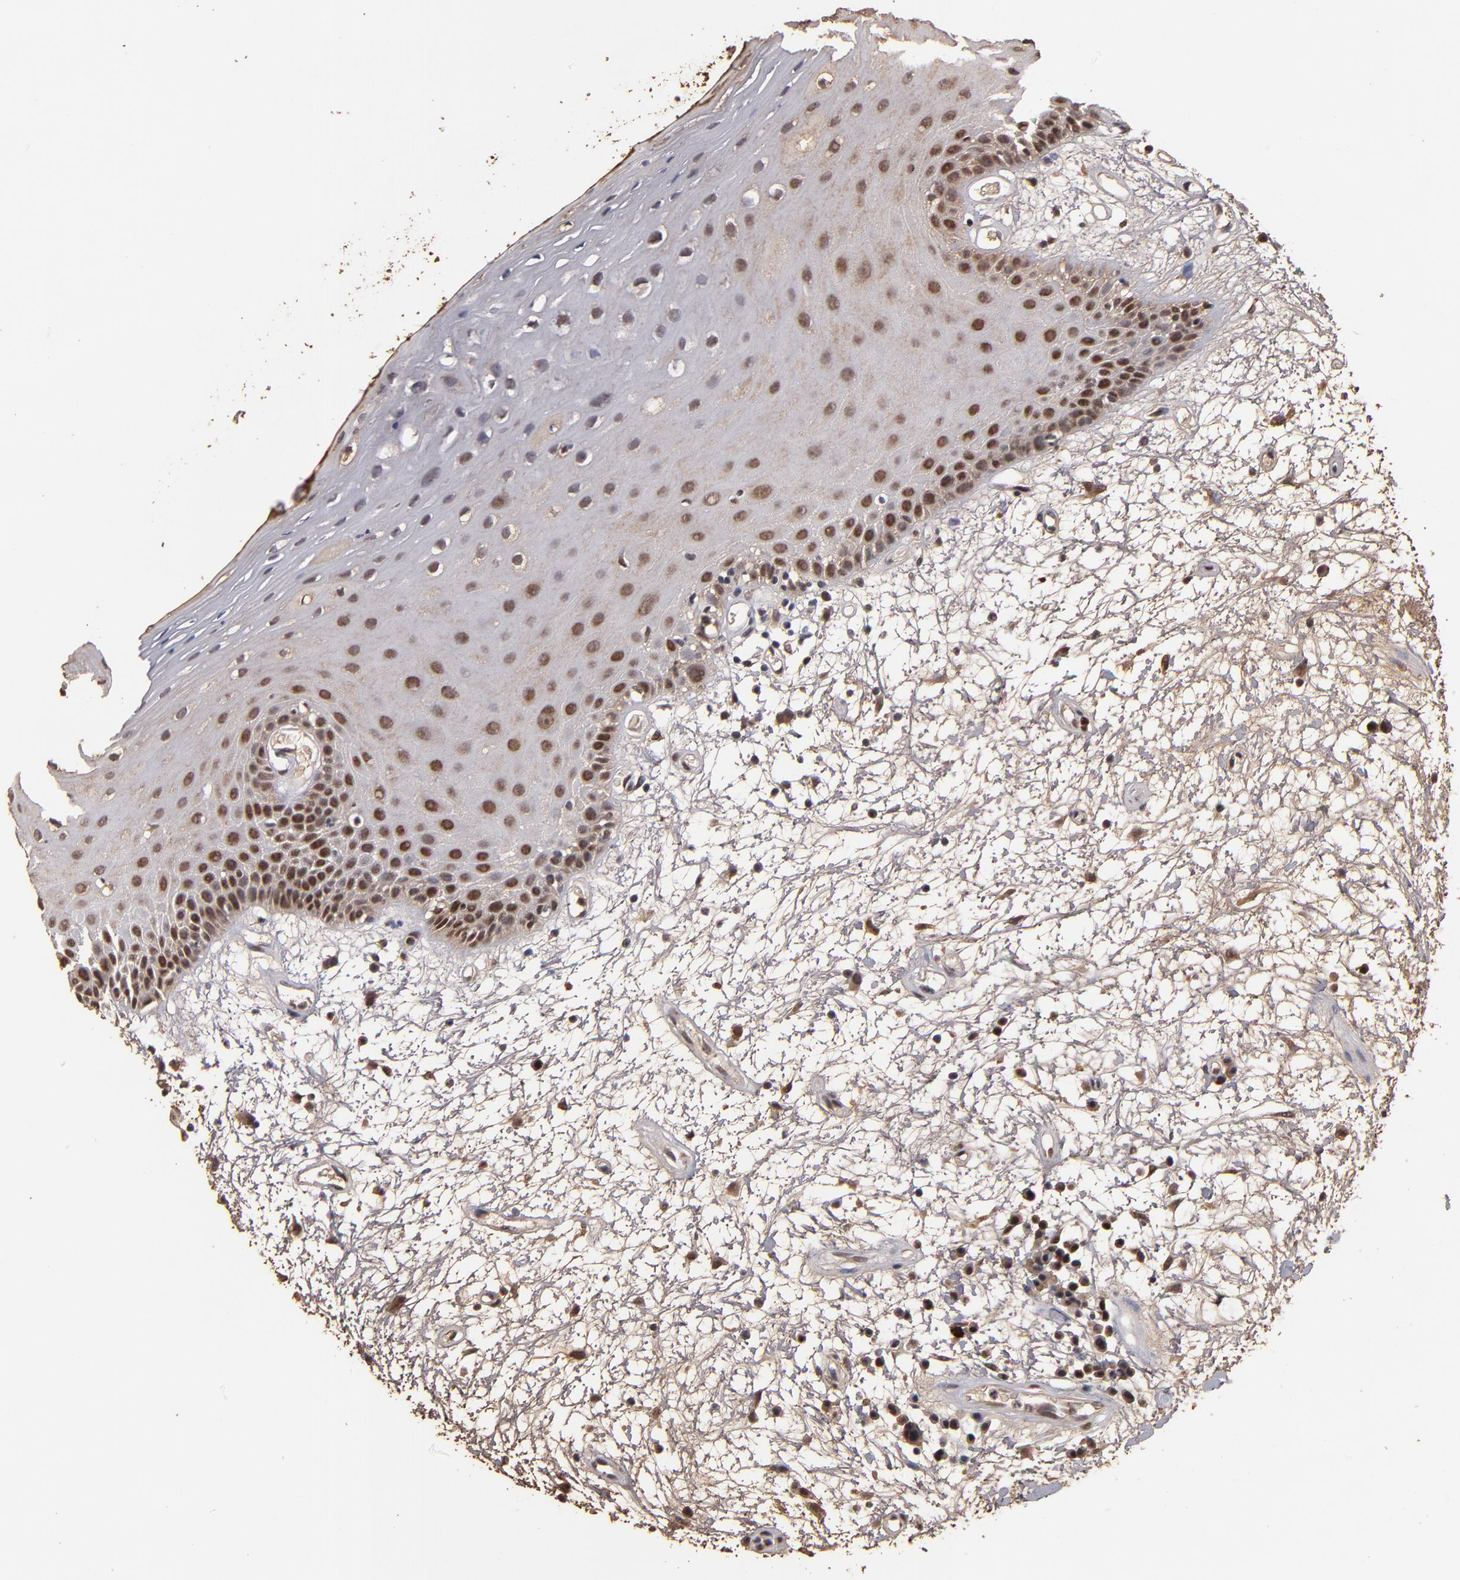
{"staining": {"intensity": "moderate", "quantity": "25%-75%", "location": "nuclear"}, "tissue": "oral mucosa", "cell_type": "Squamous epithelial cells", "image_type": "normal", "snomed": [{"axis": "morphology", "description": "Normal tissue, NOS"}, {"axis": "topography", "description": "Oral tissue"}], "caption": "A brown stain shows moderate nuclear expression of a protein in squamous epithelial cells of unremarkable human oral mucosa. Nuclei are stained in blue.", "gene": "EAPP", "patient": {"sex": "female", "age": 79}}